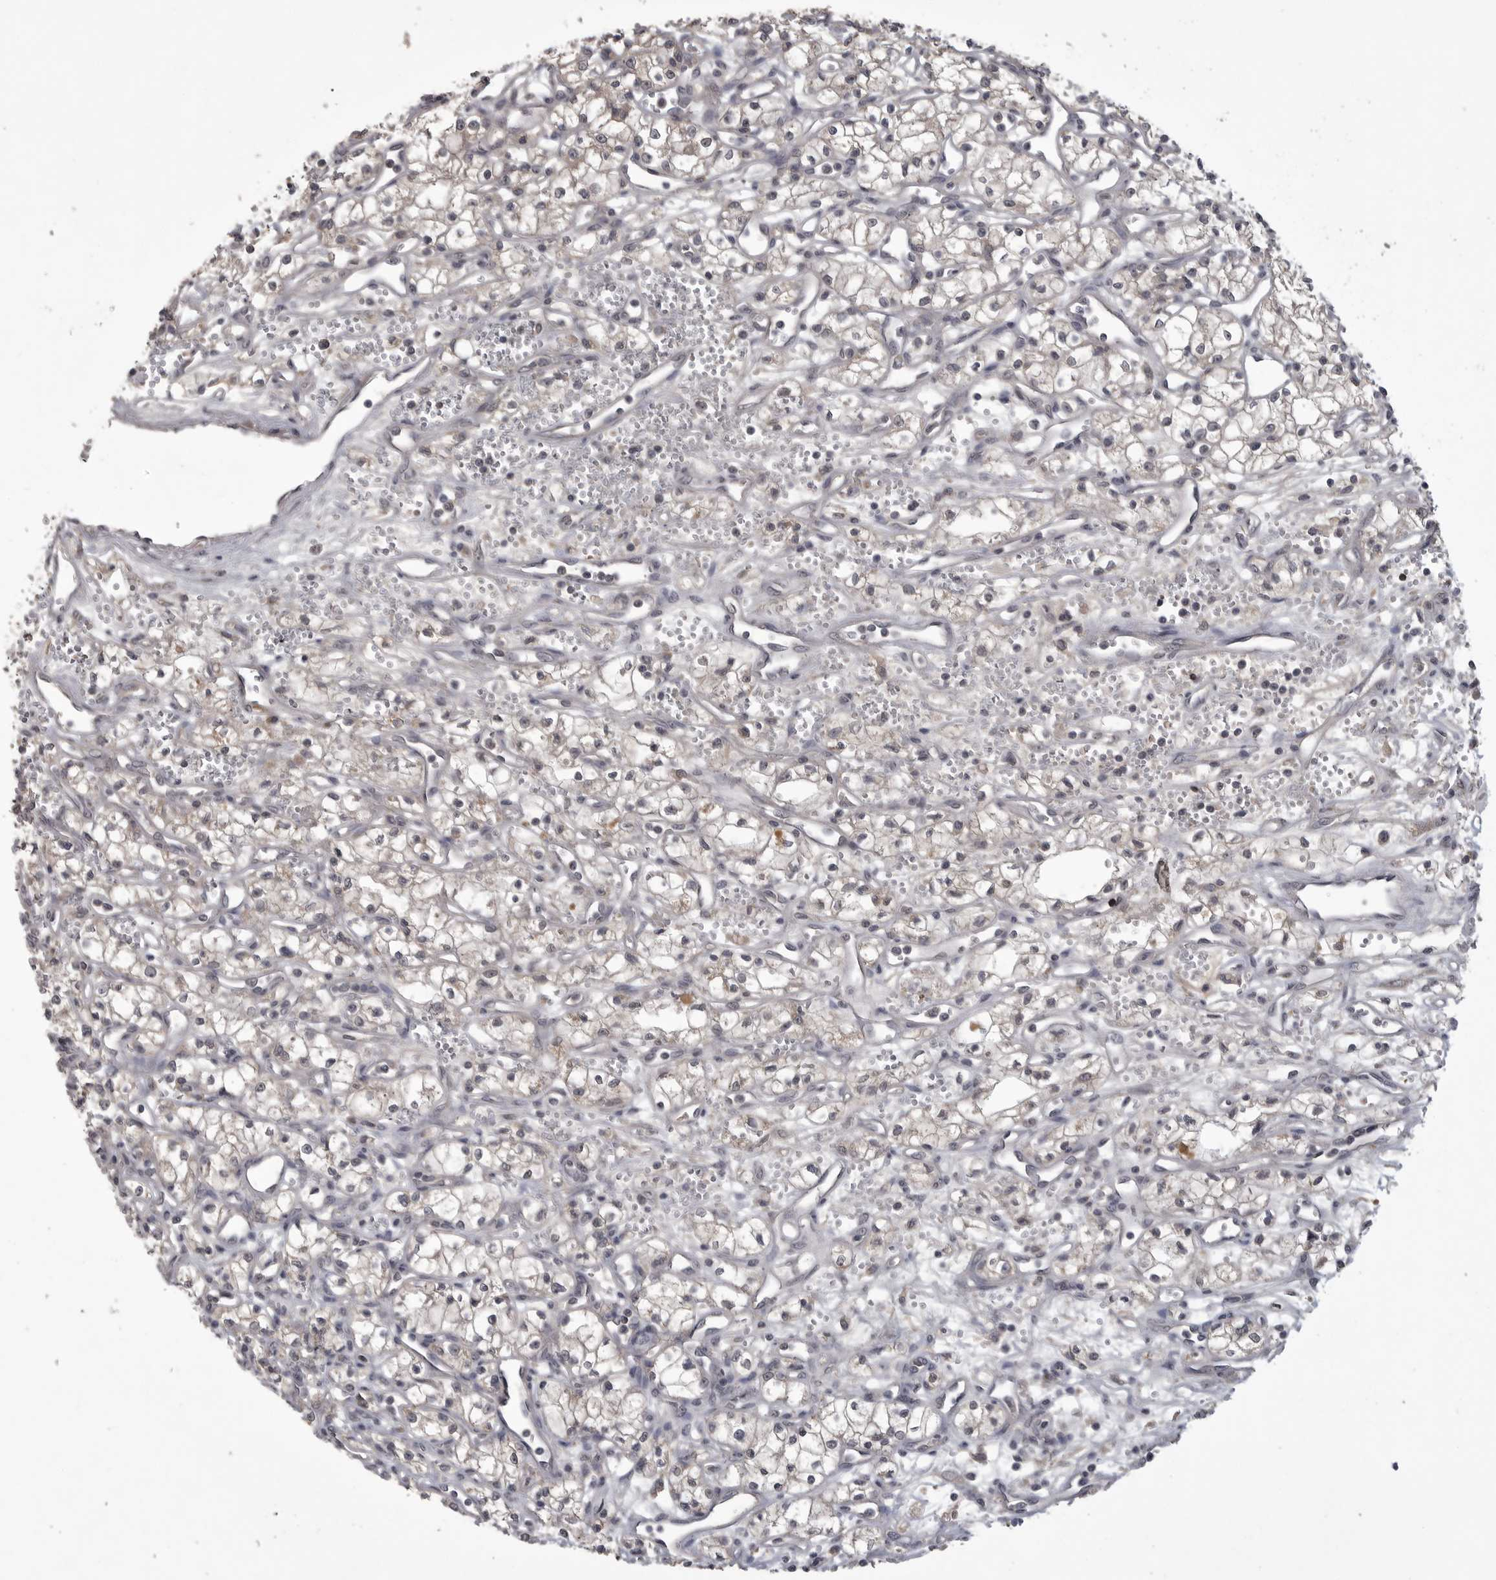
{"staining": {"intensity": "negative", "quantity": "none", "location": "none"}, "tissue": "renal cancer", "cell_type": "Tumor cells", "image_type": "cancer", "snomed": [{"axis": "morphology", "description": "Adenocarcinoma, NOS"}, {"axis": "topography", "description": "Kidney"}], "caption": "IHC image of human renal cancer (adenocarcinoma) stained for a protein (brown), which reveals no staining in tumor cells.", "gene": "ZNF114", "patient": {"sex": "male", "age": 59}}